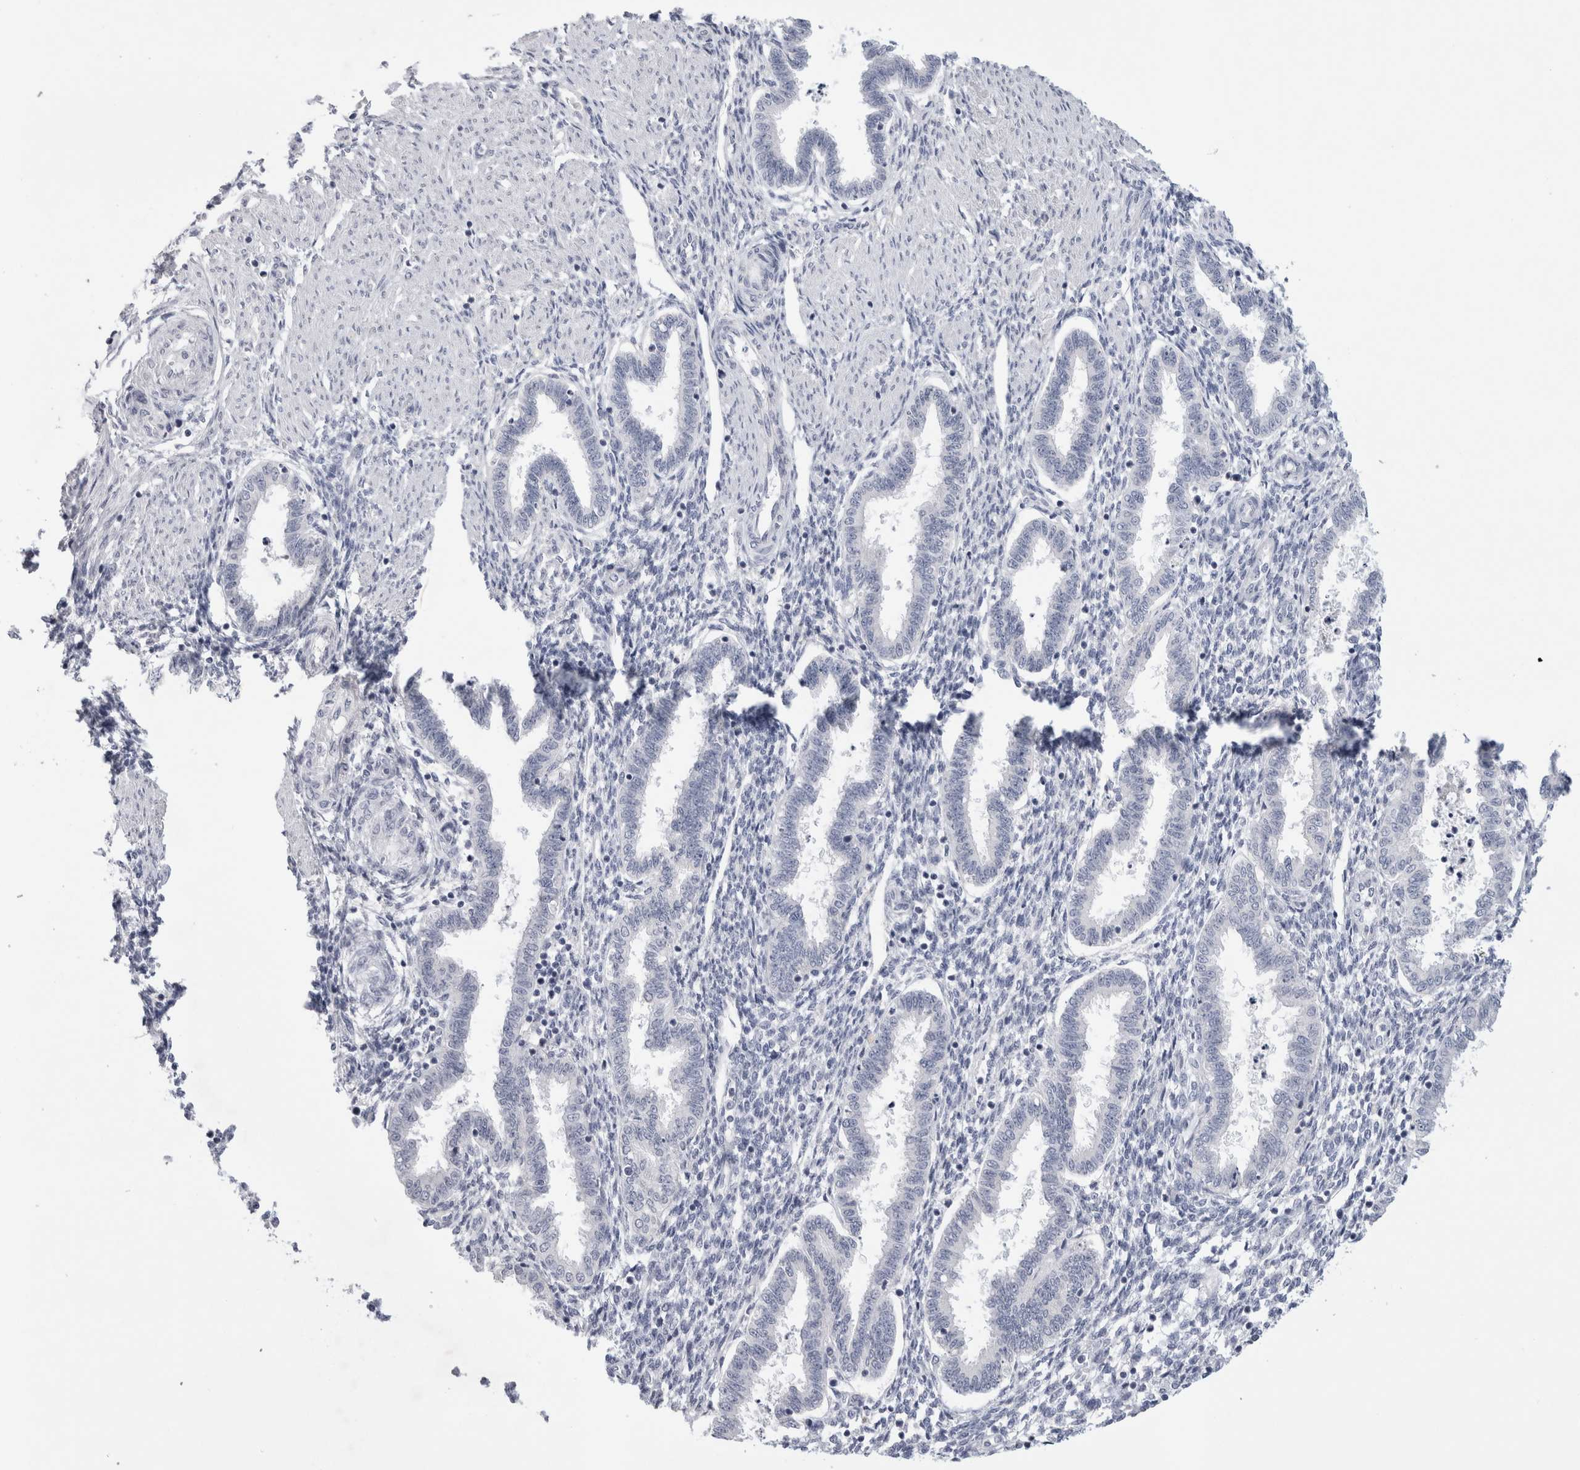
{"staining": {"intensity": "negative", "quantity": "none", "location": "none"}, "tissue": "endometrium", "cell_type": "Cells in endometrial stroma", "image_type": "normal", "snomed": [{"axis": "morphology", "description": "Normal tissue, NOS"}, {"axis": "topography", "description": "Endometrium"}], "caption": "A histopathology image of human endometrium is negative for staining in cells in endometrial stroma. (DAB immunohistochemistry (IHC), high magnification).", "gene": "TONSL", "patient": {"sex": "female", "age": 33}}